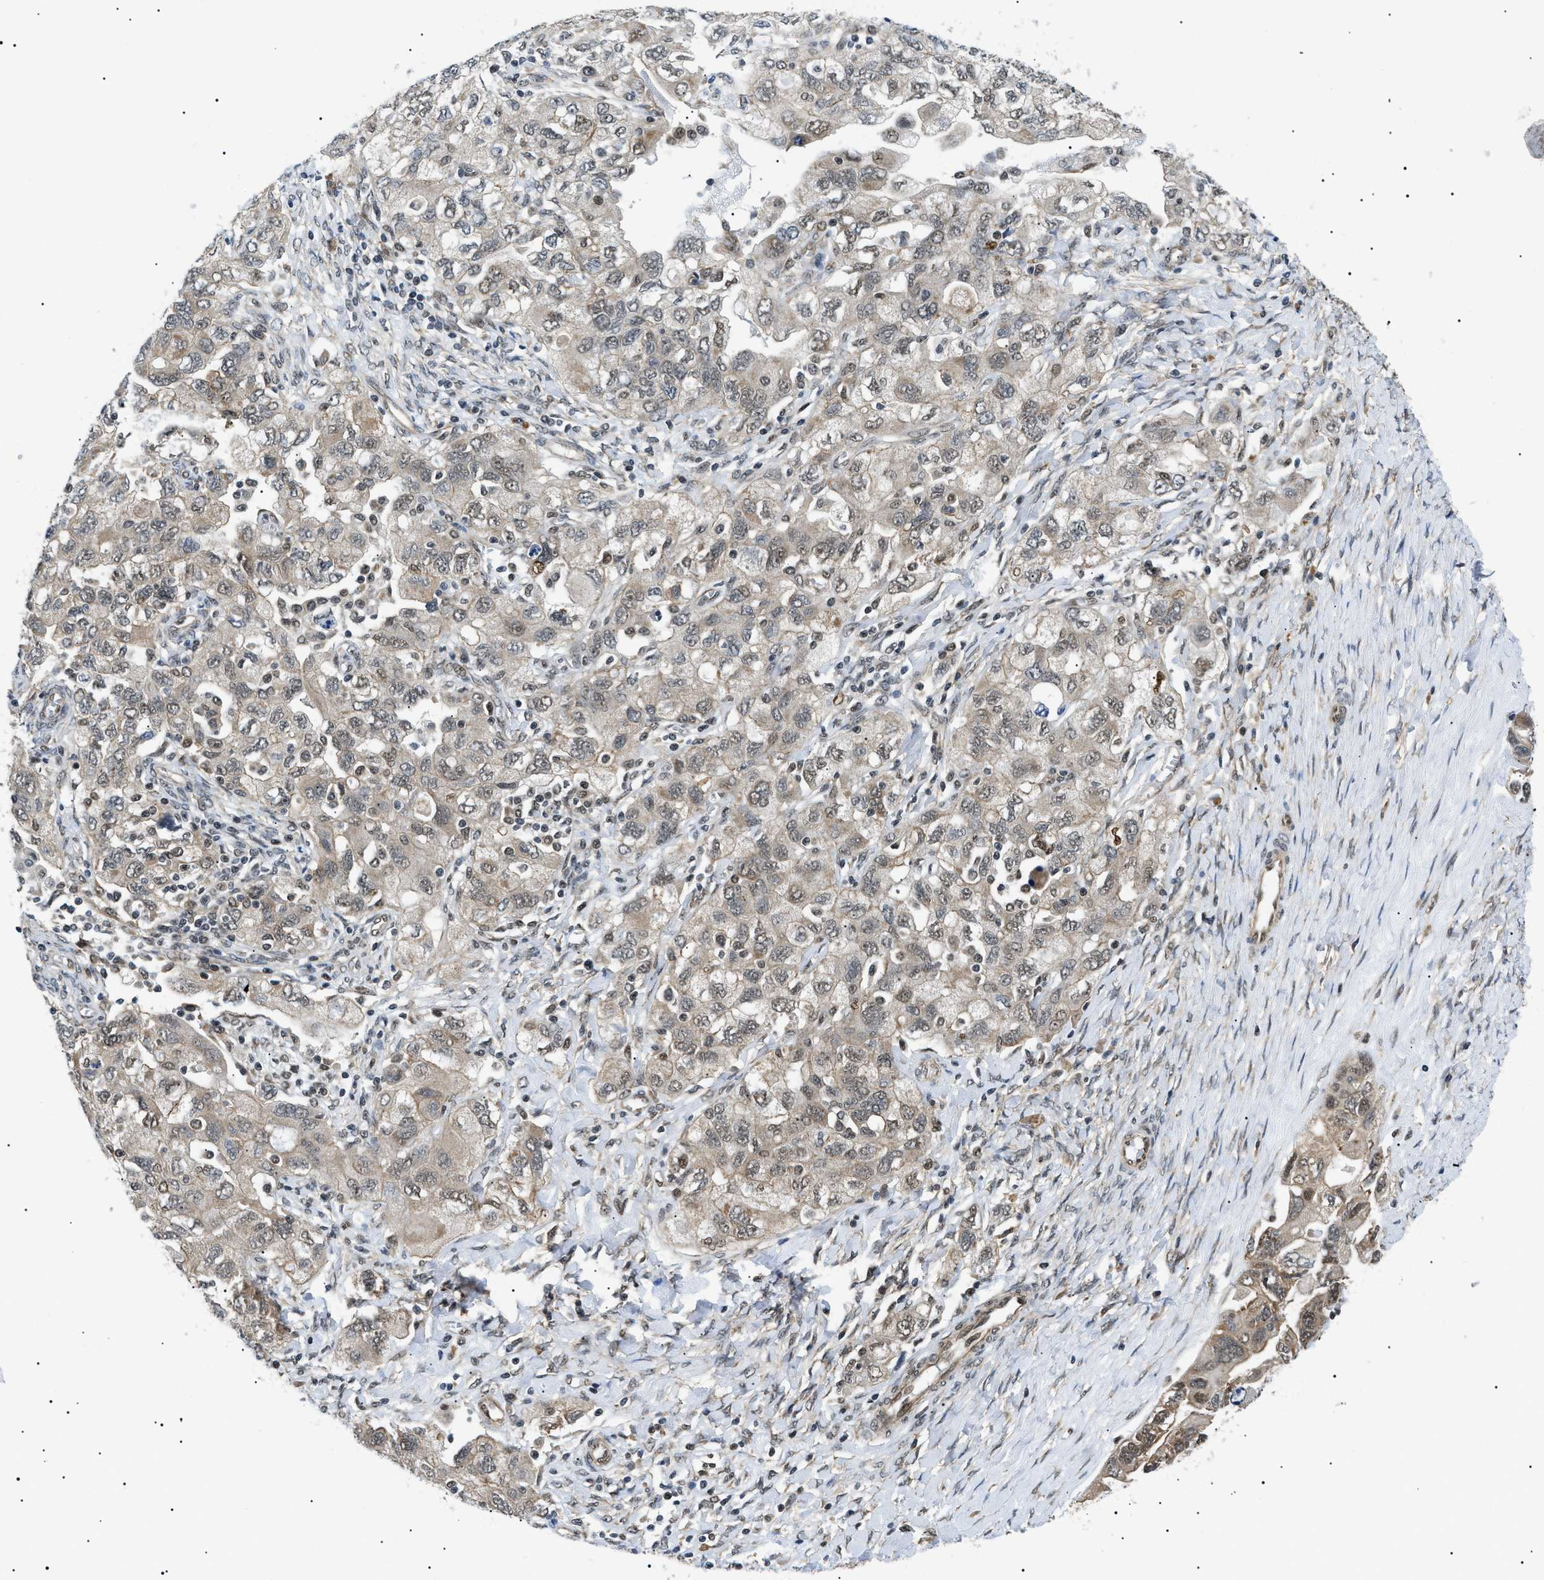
{"staining": {"intensity": "weak", "quantity": ">75%", "location": "cytoplasmic/membranous,nuclear"}, "tissue": "ovarian cancer", "cell_type": "Tumor cells", "image_type": "cancer", "snomed": [{"axis": "morphology", "description": "Carcinoma, NOS"}, {"axis": "morphology", "description": "Cystadenocarcinoma, serous, NOS"}, {"axis": "topography", "description": "Ovary"}], "caption": "The immunohistochemical stain shows weak cytoplasmic/membranous and nuclear positivity in tumor cells of serous cystadenocarcinoma (ovarian) tissue. Nuclei are stained in blue.", "gene": "CWC25", "patient": {"sex": "female", "age": 69}}